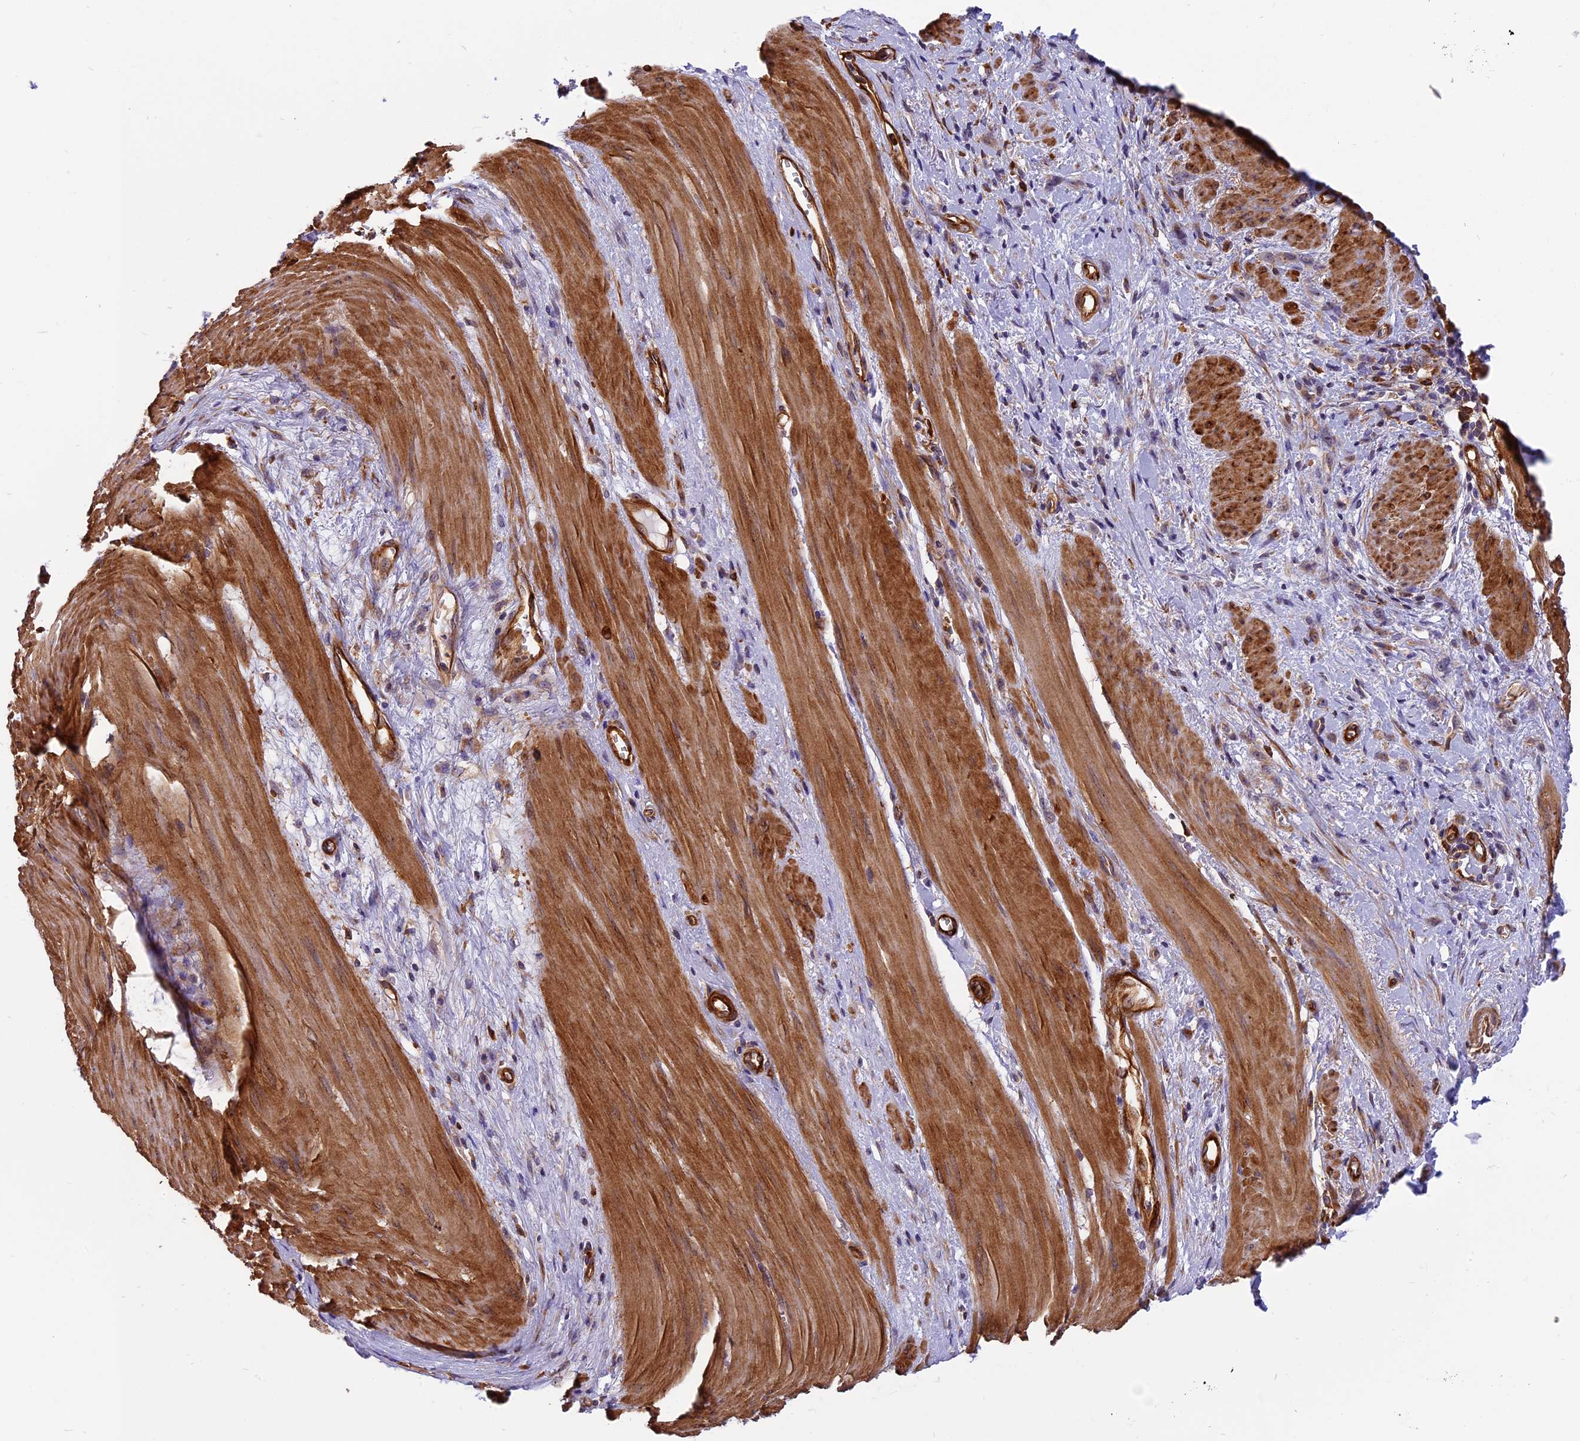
{"staining": {"intensity": "weak", "quantity": "25%-75%", "location": "cytoplasmic/membranous"}, "tissue": "stomach cancer", "cell_type": "Tumor cells", "image_type": "cancer", "snomed": [{"axis": "morphology", "description": "Adenocarcinoma, NOS"}, {"axis": "topography", "description": "Stomach"}], "caption": "An immunohistochemistry (IHC) image of neoplastic tissue is shown. Protein staining in brown highlights weak cytoplasmic/membranous positivity in adenocarcinoma (stomach) within tumor cells.", "gene": "EHBP1L1", "patient": {"sex": "female", "age": 76}}